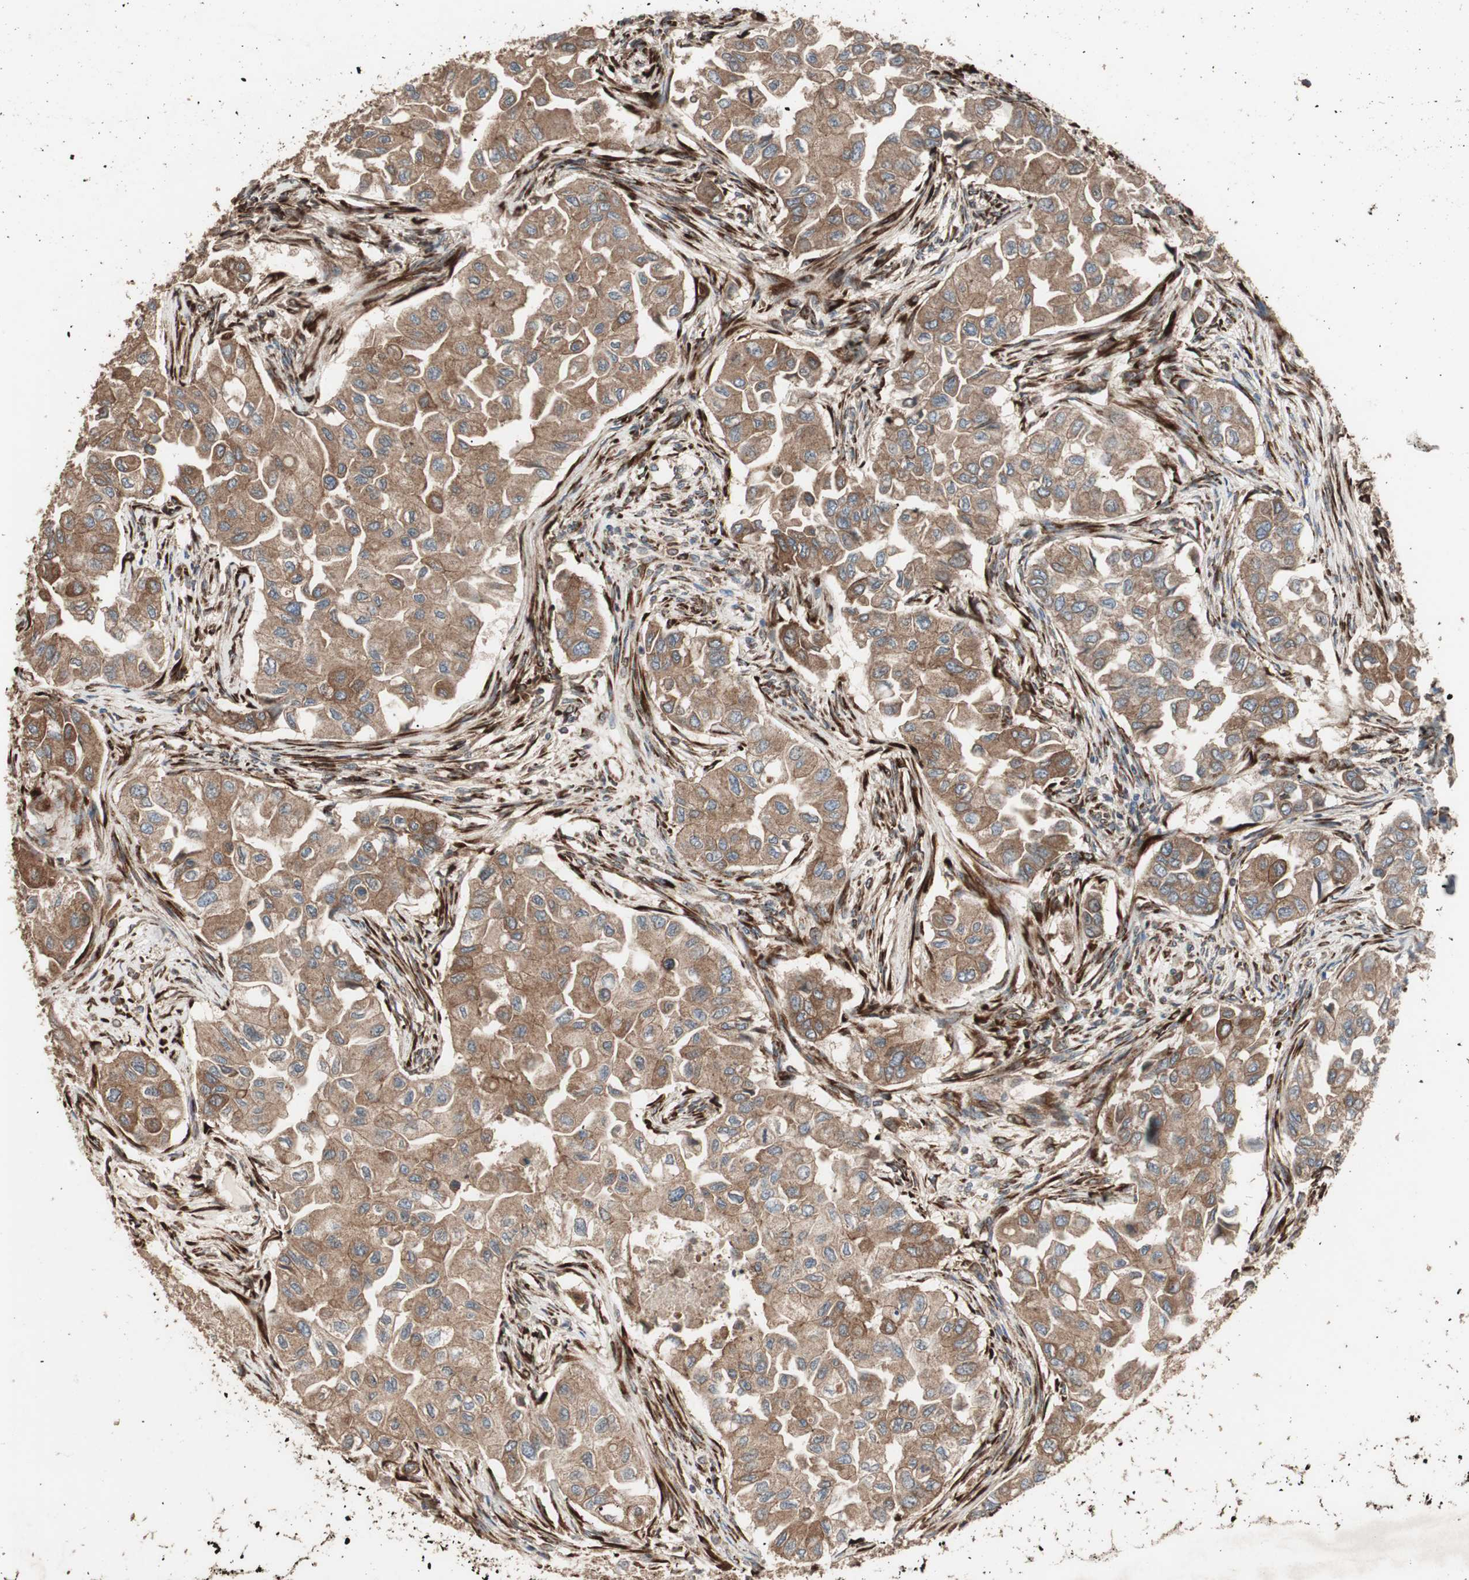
{"staining": {"intensity": "moderate", "quantity": ">75%", "location": "cytoplasmic/membranous"}, "tissue": "breast cancer", "cell_type": "Tumor cells", "image_type": "cancer", "snomed": [{"axis": "morphology", "description": "Normal tissue, NOS"}, {"axis": "morphology", "description": "Duct carcinoma"}, {"axis": "topography", "description": "Breast"}], "caption": "Breast invasive ductal carcinoma stained for a protein displays moderate cytoplasmic/membranous positivity in tumor cells. (IHC, brightfield microscopy, high magnification).", "gene": "LZTS1", "patient": {"sex": "female", "age": 49}}